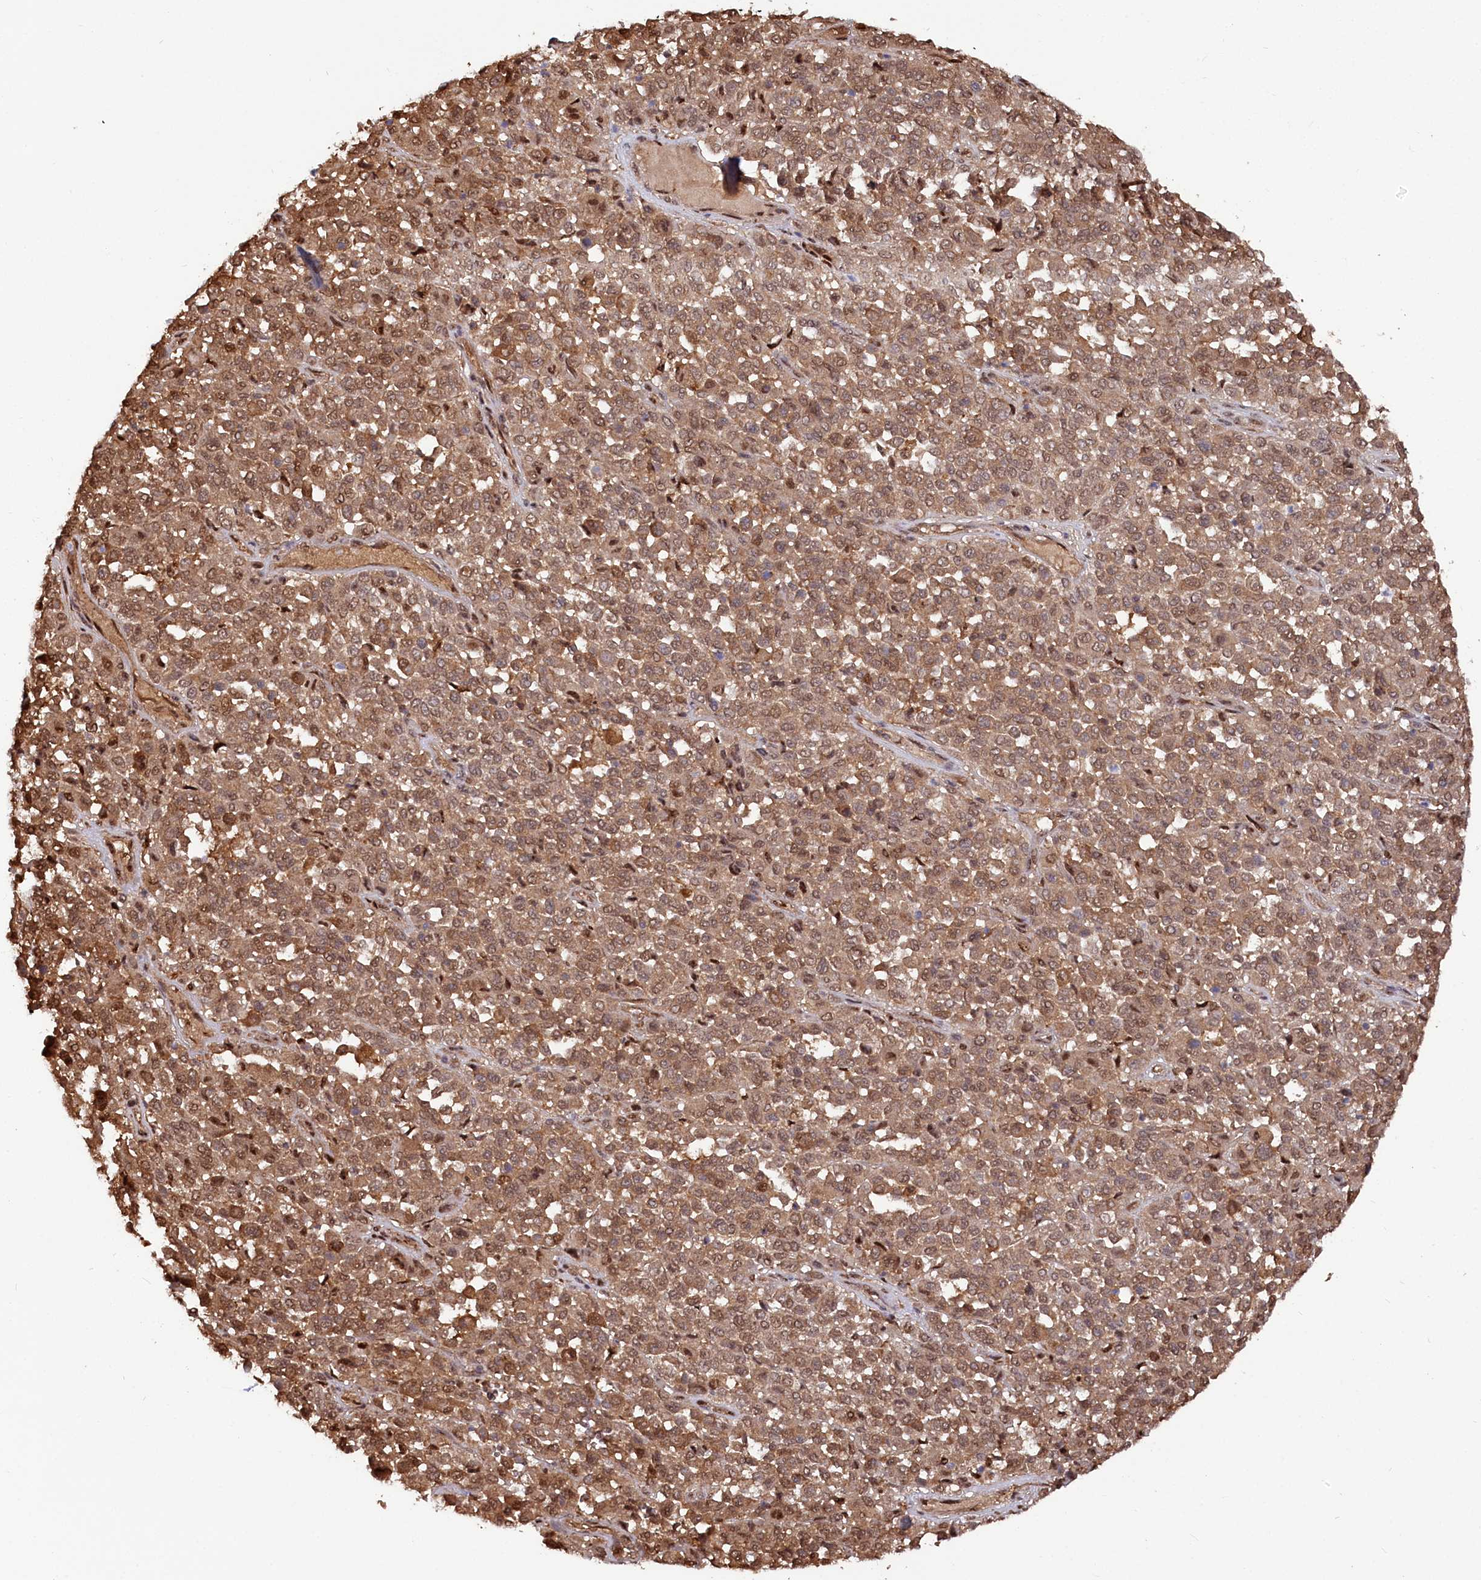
{"staining": {"intensity": "moderate", "quantity": ">75%", "location": "cytoplasmic/membranous,nuclear"}, "tissue": "melanoma", "cell_type": "Tumor cells", "image_type": "cancer", "snomed": [{"axis": "morphology", "description": "Malignant melanoma, Metastatic site"}, {"axis": "topography", "description": "Pancreas"}], "caption": "Human melanoma stained with a protein marker exhibits moderate staining in tumor cells.", "gene": "PSMA1", "patient": {"sex": "female", "age": 30}}